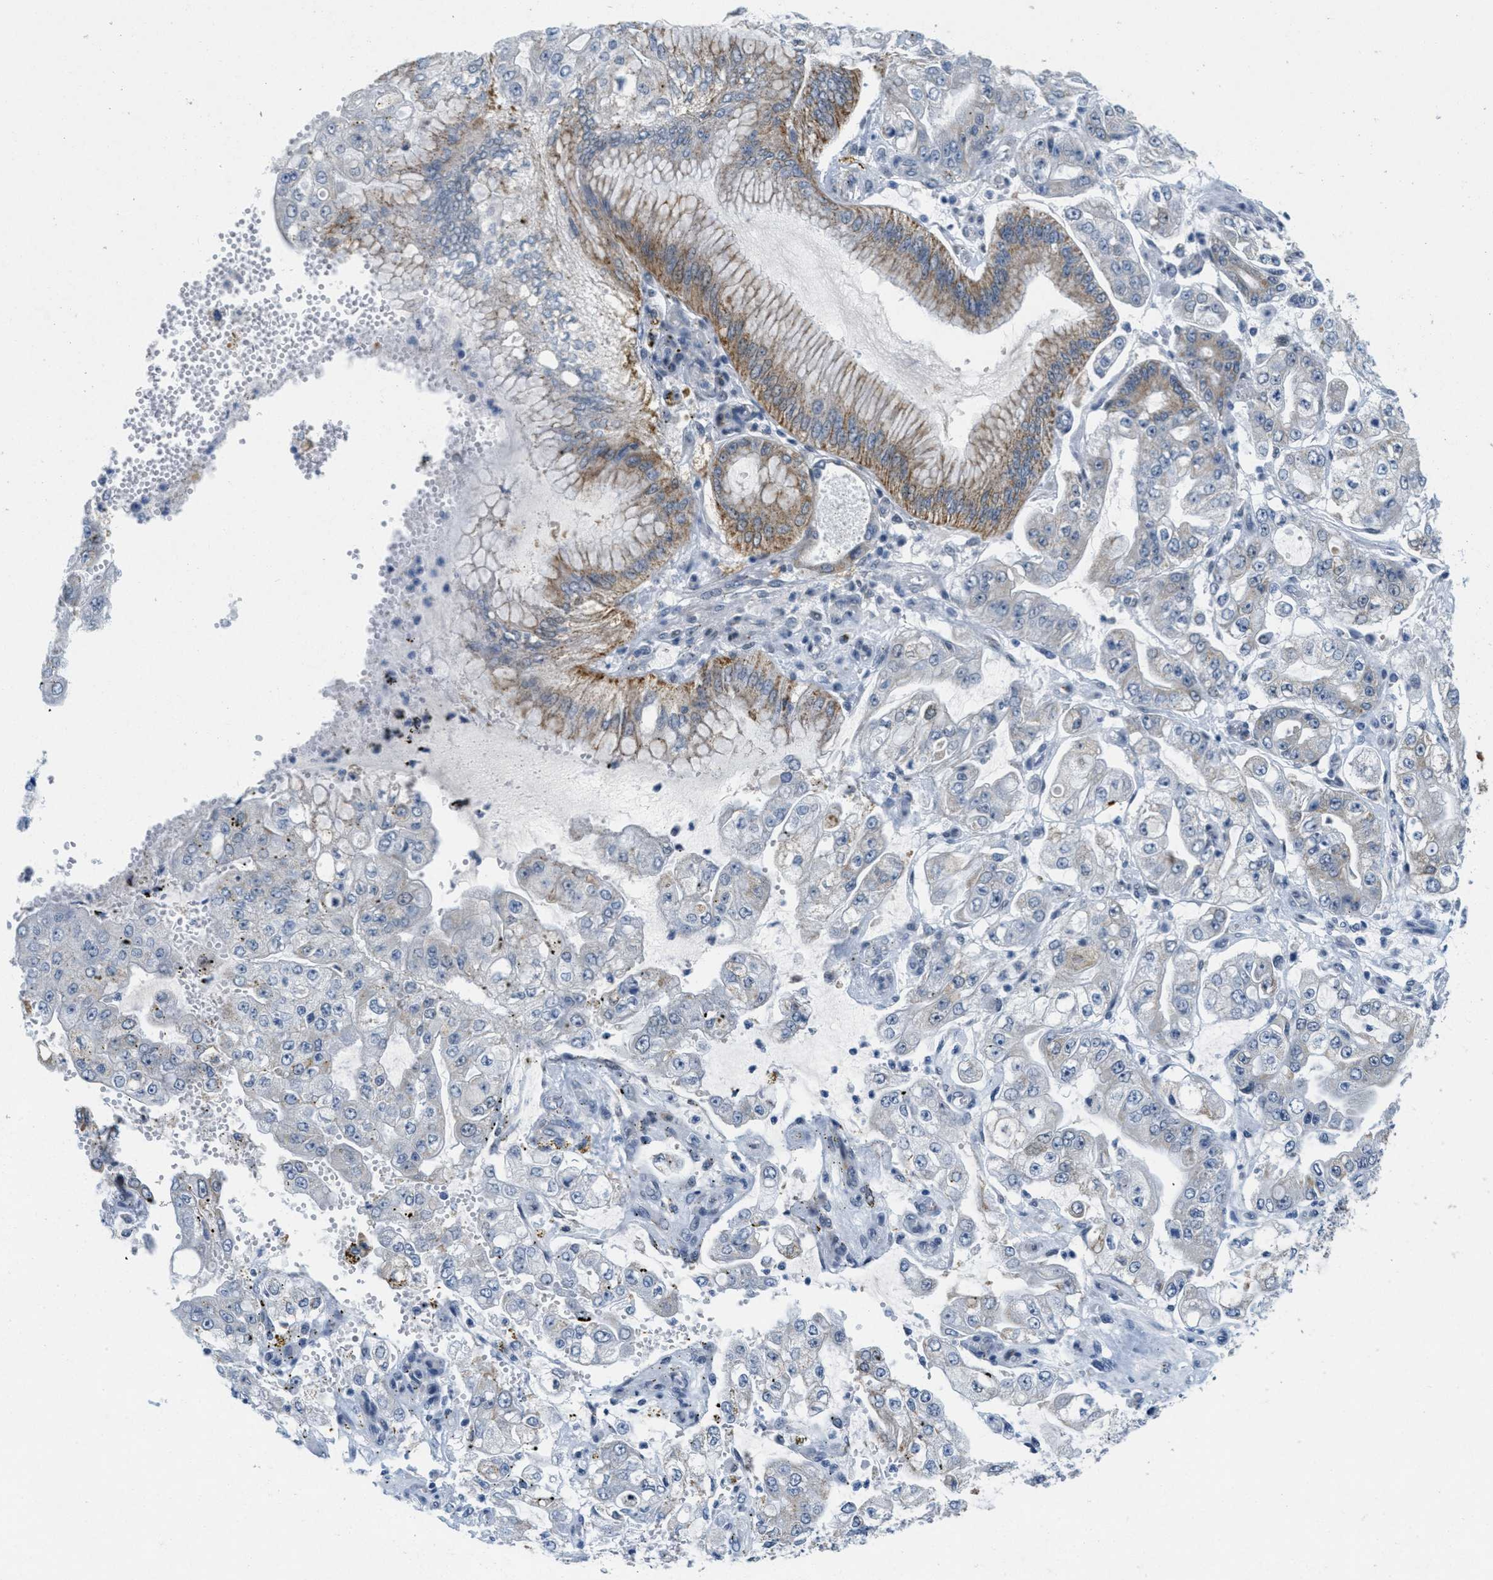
{"staining": {"intensity": "moderate", "quantity": "<25%", "location": "cytoplasmic/membranous"}, "tissue": "stomach cancer", "cell_type": "Tumor cells", "image_type": "cancer", "snomed": [{"axis": "morphology", "description": "Adenocarcinoma, NOS"}, {"axis": "topography", "description": "Stomach"}], "caption": "High-magnification brightfield microscopy of stomach adenocarcinoma stained with DAB (brown) and counterstained with hematoxylin (blue). tumor cells exhibit moderate cytoplasmic/membranous staining is seen in approximately<25% of cells. The staining was performed using DAB, with brown indicating positive protein expression. Nuclei are stained blue with hematoxylin.", "gene": "HS3ST2", "patient": {"sex": "male", "age": 76}}